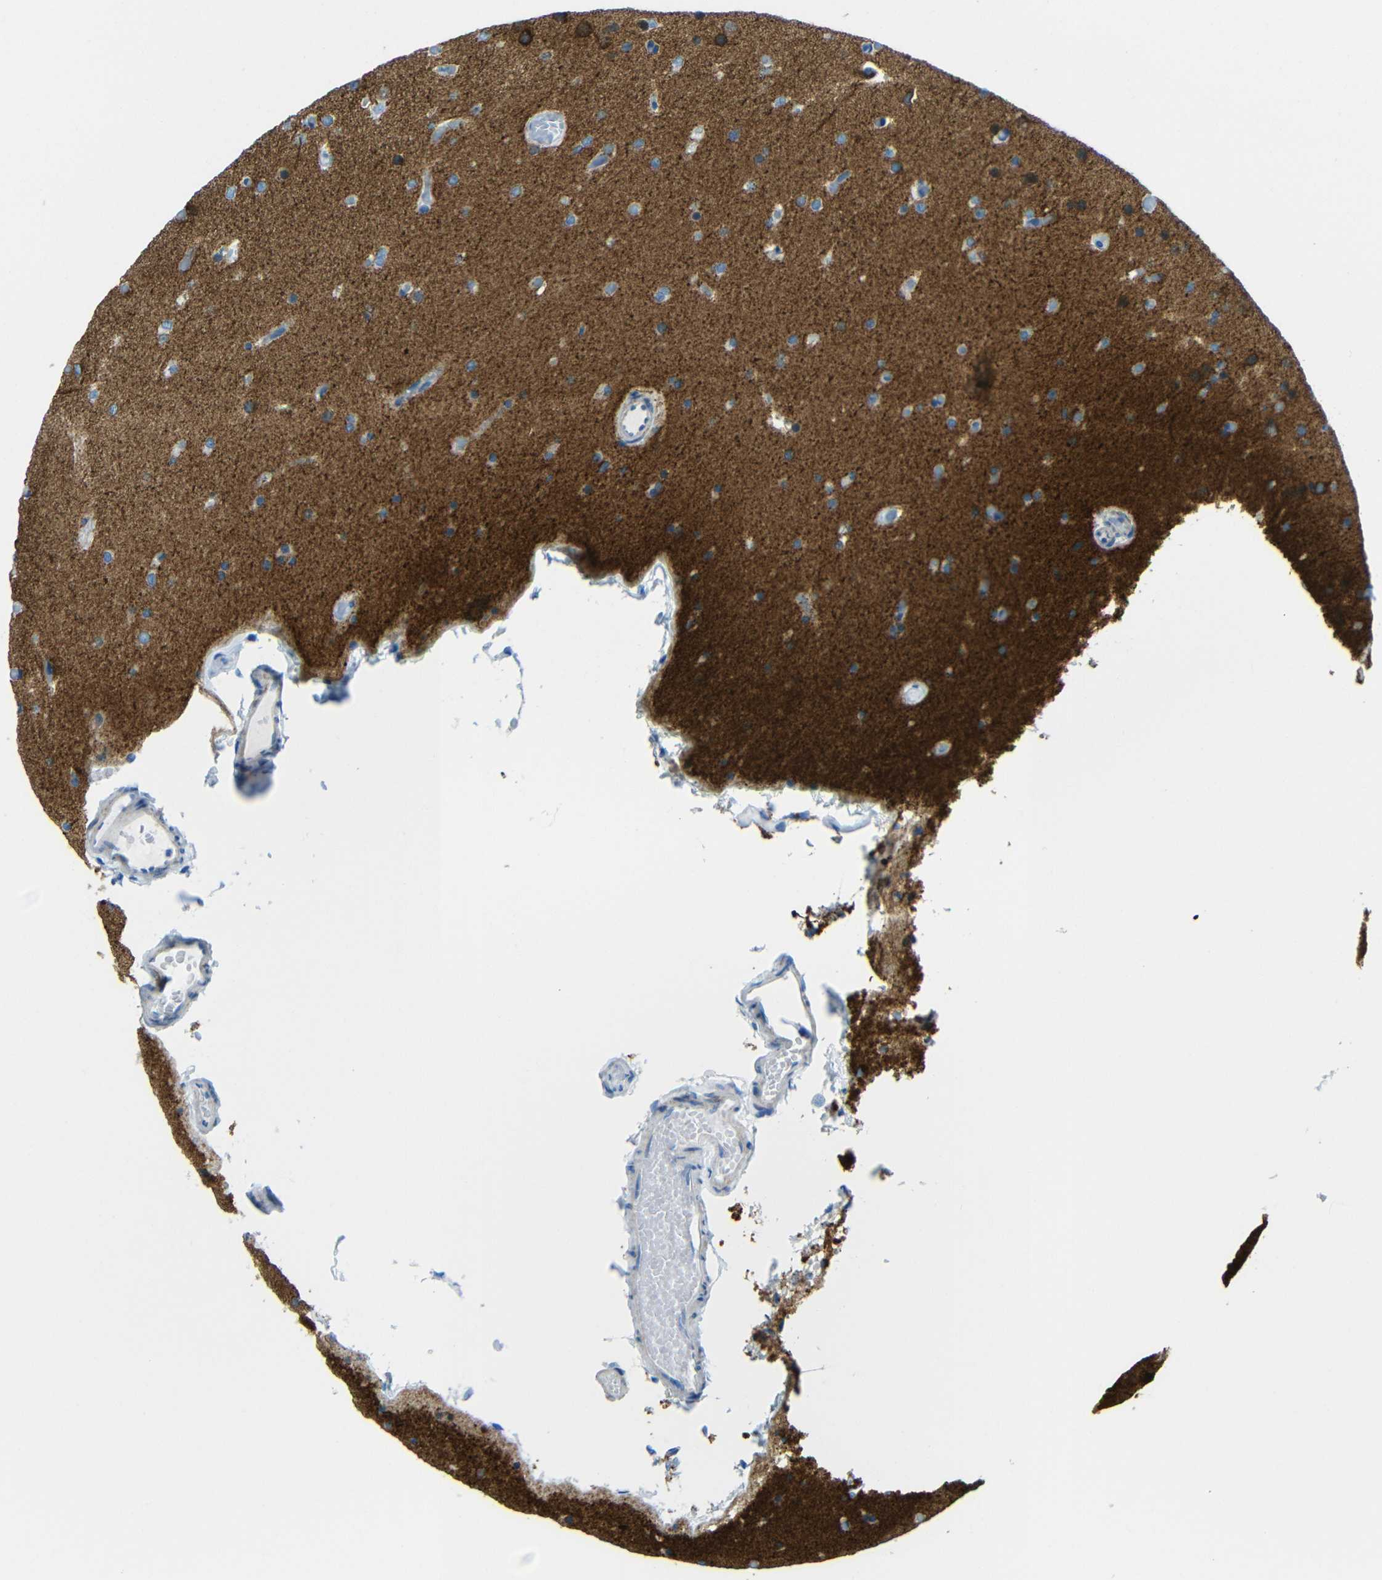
{"staining": {"intensity": "moderate", "quantity": "<25%", "location": "cytoplasmic/membranous"}, "tissue": "glioma", "cell_type": "Tumor cells", "image_type": "cancer", "snomed": [{"axis": "morphology", "description": "Glioma, malignant, High grade"}, {"axis": "topography", "description": "Cerebral cortex"}], "caption": "A micrograph of malignant high-grade glioma stained for a protein shows moderate cytoplasmic/membranous brown staining in tumor cells.", "gene": "TUBB4B", "patient": {"sex": "female", "age": 36}}